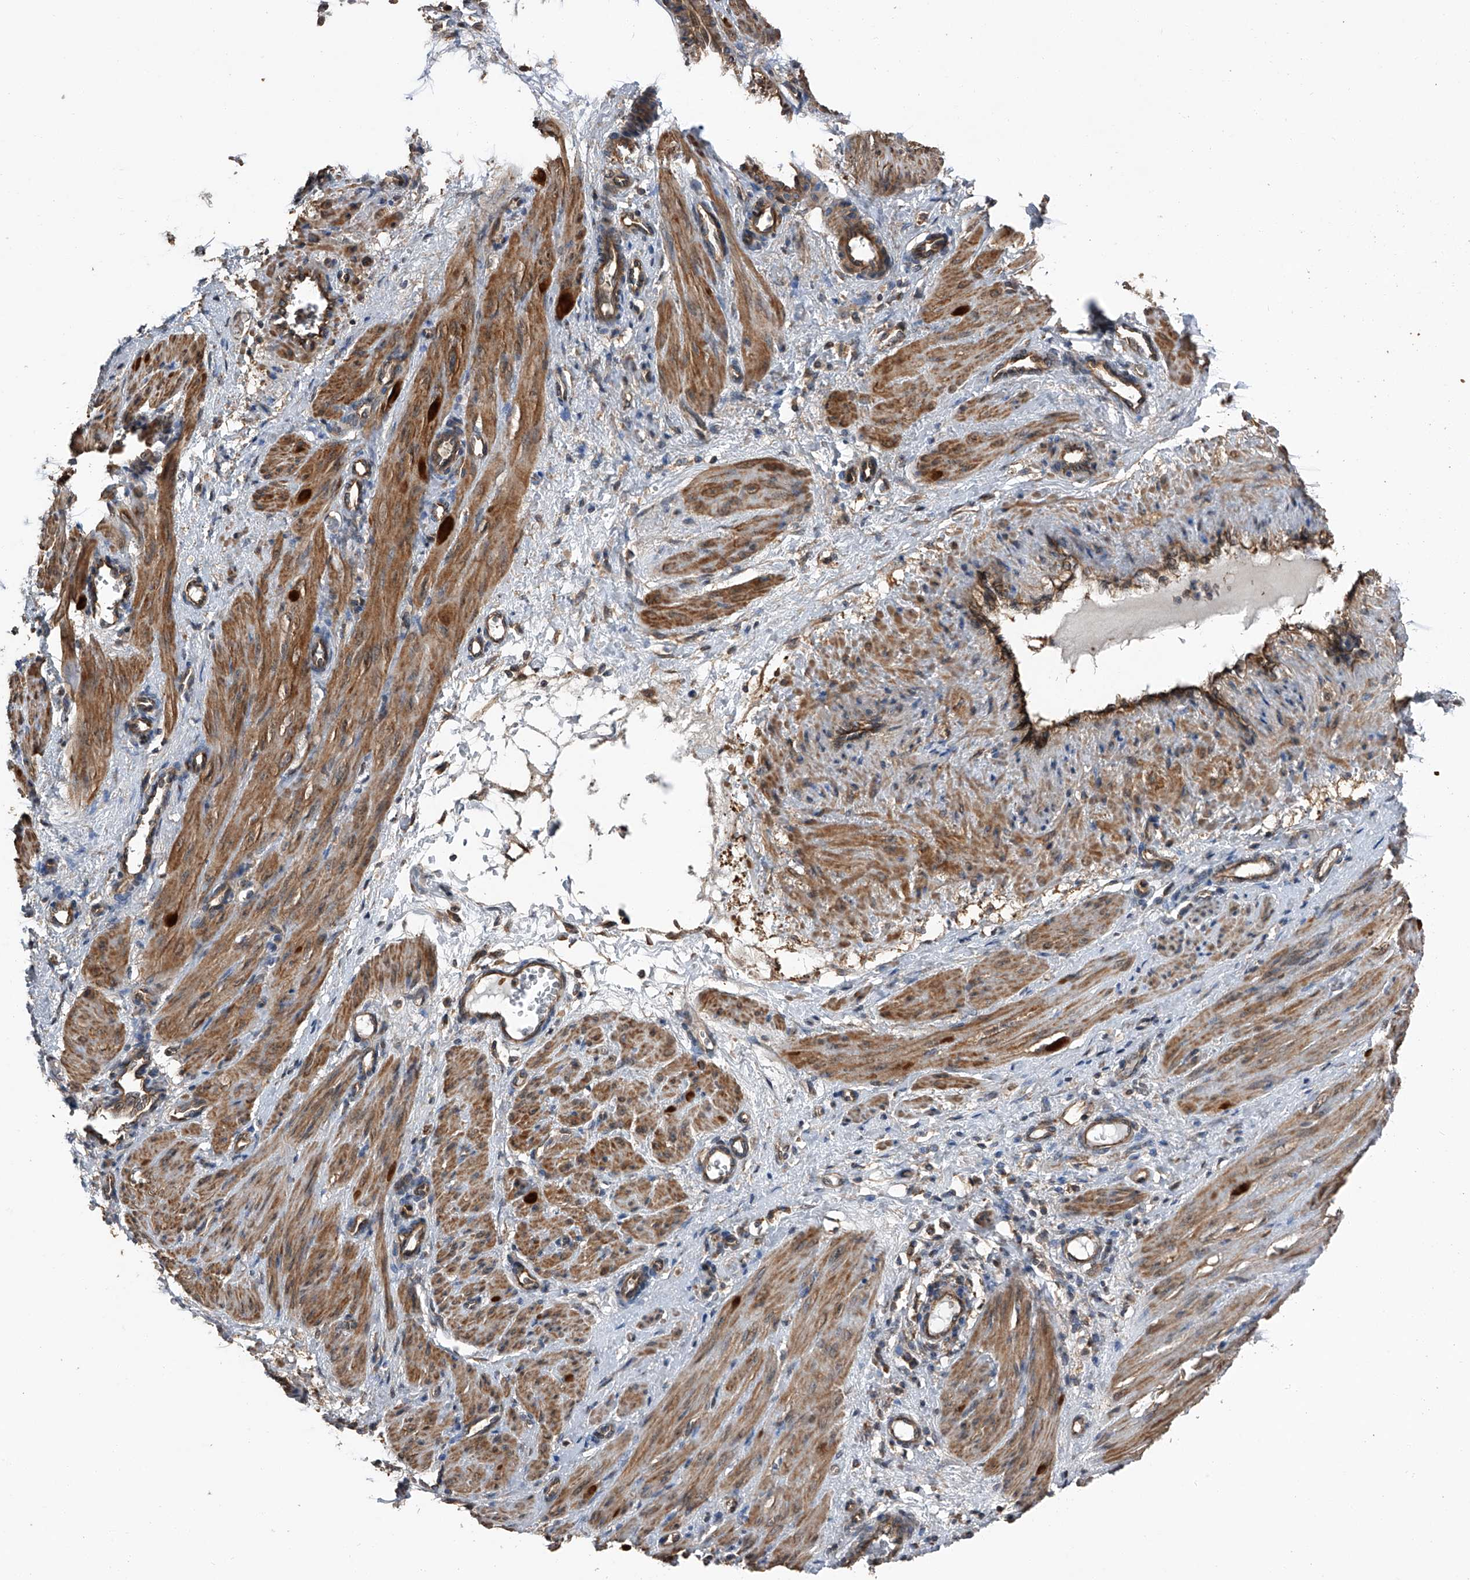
{"staining": {"intensity": "moderate", "quantity": ">75%", "location": "cytoplasmic/membranous"}, "tissue": "smooth muscle", "cell_type": "Smooth muscle cells", "image_type": "normal", "snomed": [{"axis": "morphology", "description": "Normal tissue, NOS"}, {"axis": "topography", "description": "Endometrium"}], "caption": "About >75% of smooth muscle cells in unremarkable smooth muscle demonstrate moderate cytoplasmic/membranous protein positivity as visualized by brown immunohistochemical staining.", "gene": "KCNJ2", "patient": {"sex": "female", "age": 33}}